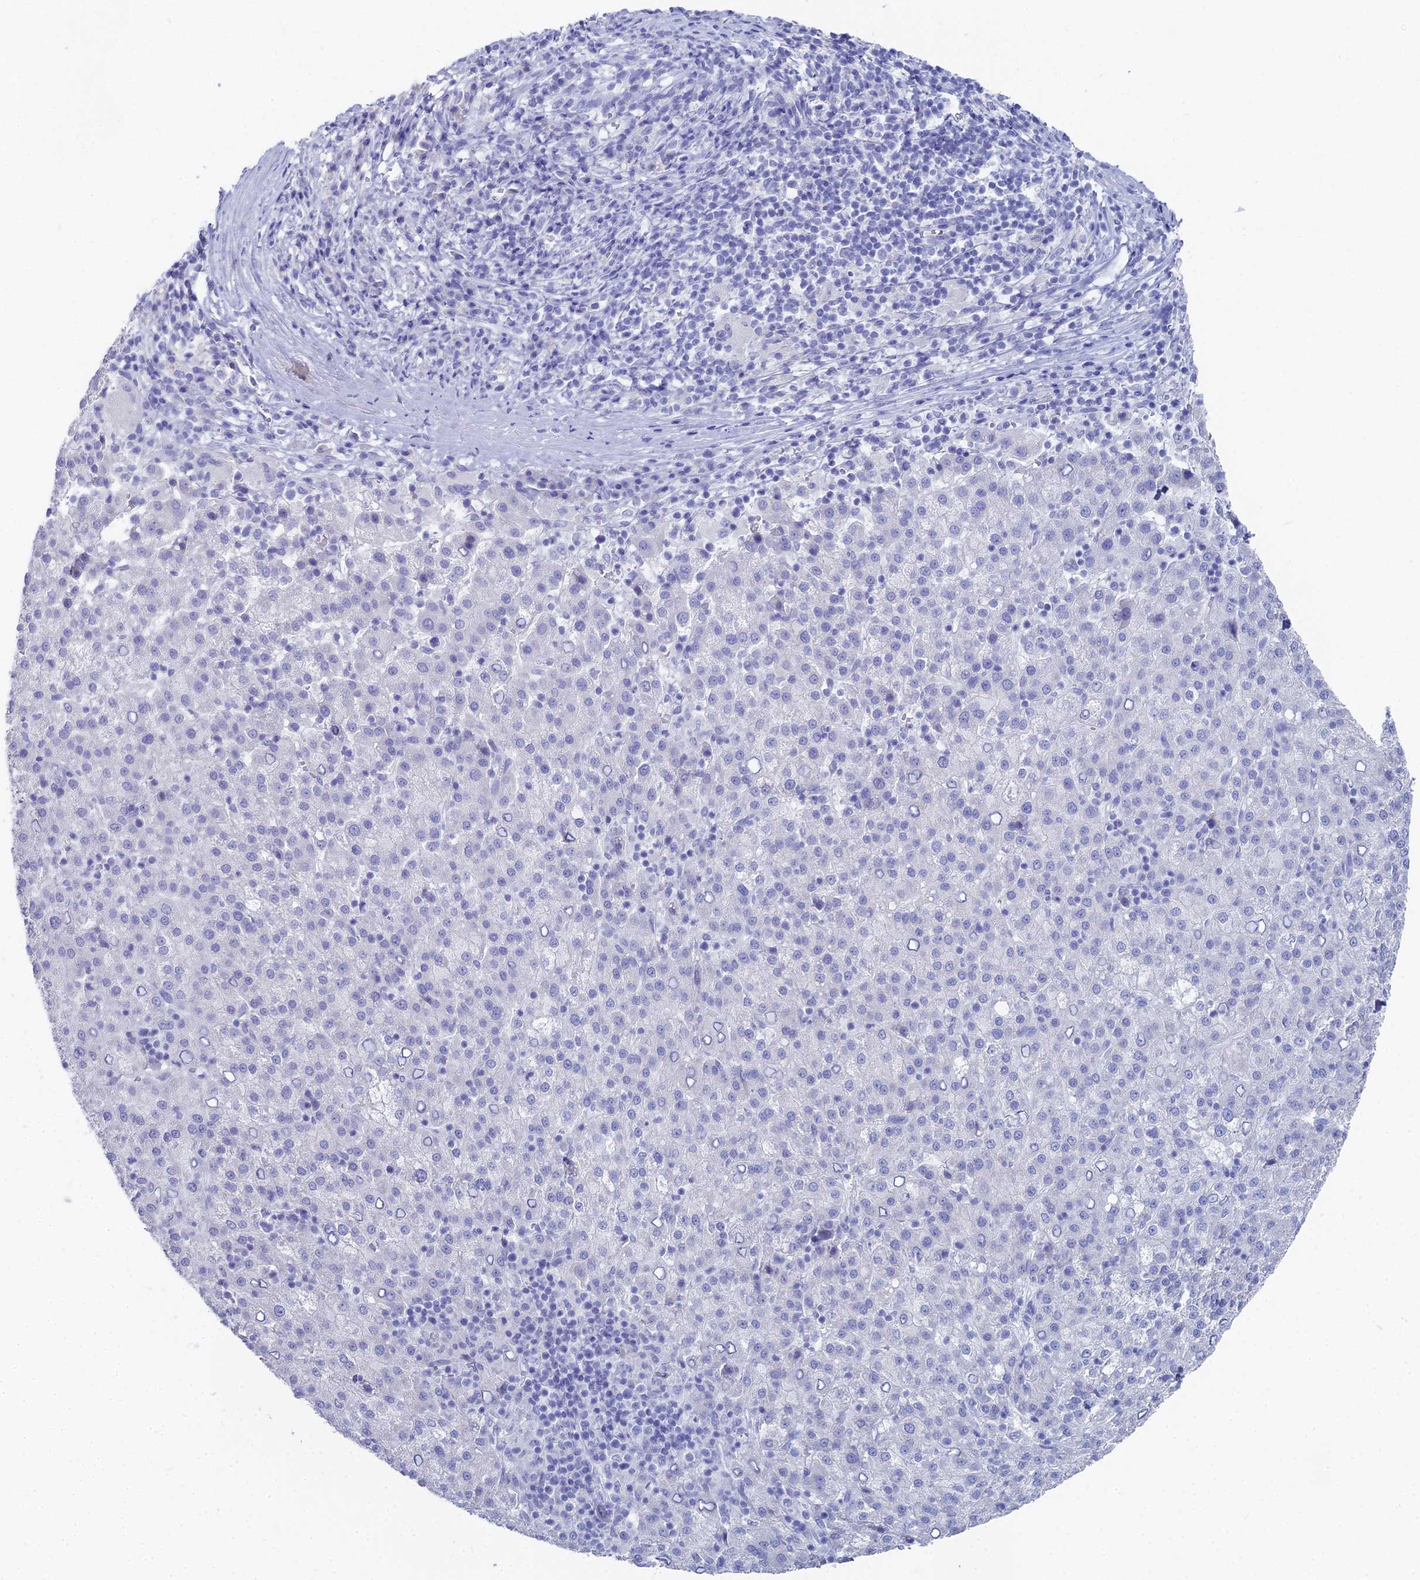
{"staining": {"intensity": "negative", "quantity": "none", "location": "none"}, "tissue": "liver cancer", "cell_type": "Tumor cells", "image_type": "cancer", "snomed": [{"axis": "morphology", "description": "Carcinoma, Hepatocellular, NOS"}, {"axis": "topography", "description": "Liver"}], "caption": "Immunohistochemistry histopathology image of neoplastic tissue: human liver cancer stained with DAB demonstrates no significant protein staining in tumor cells.", "gene": "ALPP", "patient": {"sex": "female", "age": 58}}